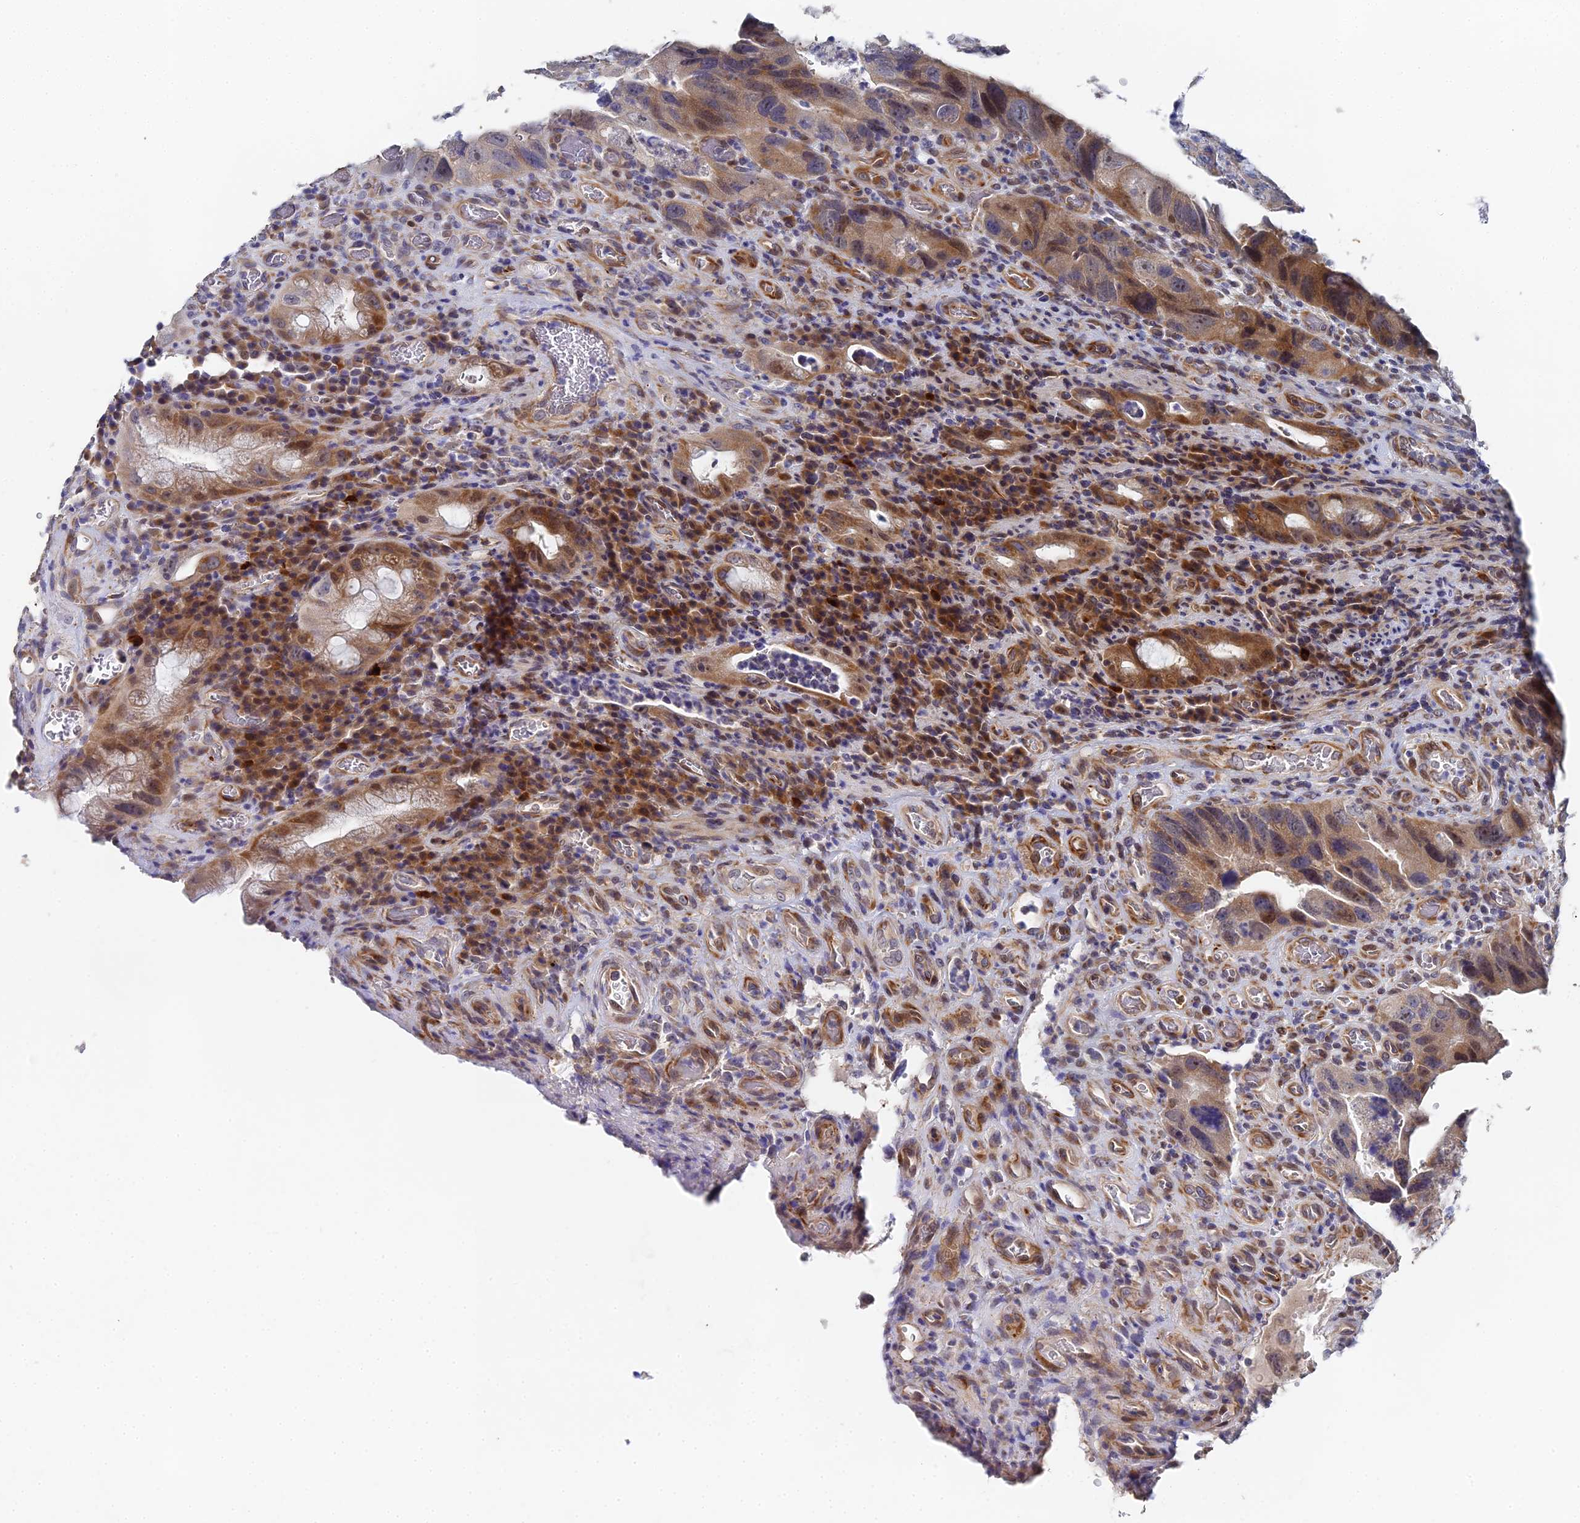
{"staining": {"intensity": "moderate", "quantity": ">75%", "location": "cytoplasmic/membranous,nuclear"}, "tissue": "colorectal cancer", "cell_type": "Tumor cells", "image_type": "cancer", "snomed": [{"axis": "morphology", "description": "Adenocarcinoma, NOS"}, {"axis": "topography", "description": "Rectum"}], "caption": "Colorectal adenocarcinoma stained with IHC demonstrates moderate cytoplasmic/membranous and nuclear positivity in approximately >75% of tumor cells. (DAB (3,3'-diaminobenzidine) = brown stain, brightfield microscopy at high magnification).", "gene": "ENSG00000268674", "patient": {"sex": "male", "age": 63}}